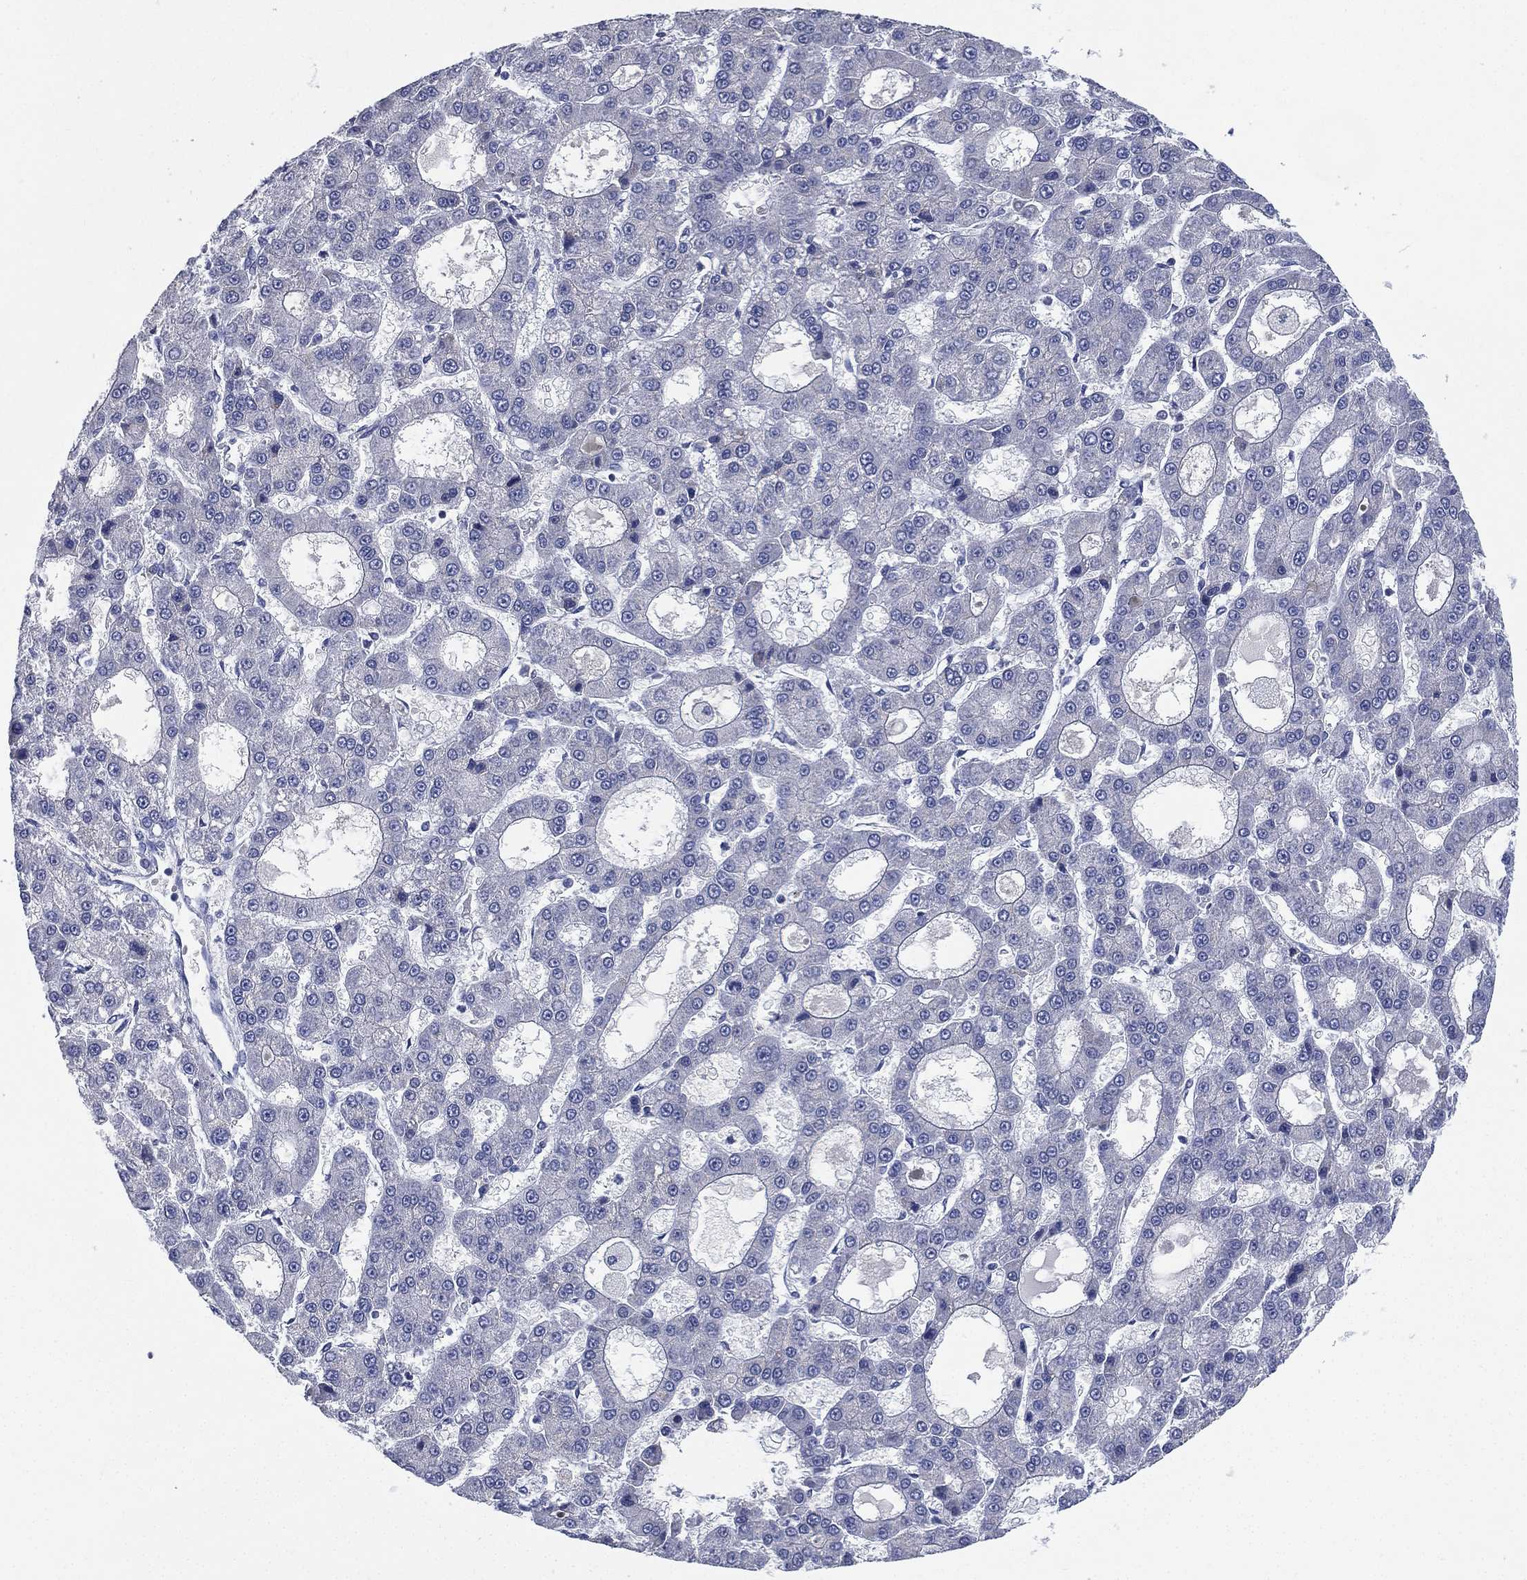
{"staining": {"intensity": "negative", "quantity": "none", "location": "none"}, "tissue": "liver cancer", "cell_type": "Tumor cells", "image_type": "cancer", "snomed": [{"axis": "morphology", "description": "Carcinoma, Hepatocellular, NOS"}, {"axis": "topography", "description": "Liver"}], "caption": "Image shows no significant protein staining in tumor cells of hepatocellular carcinoma (liver).", "gene": "KRT35", "patient": {"sex": "male", "age": 70}}